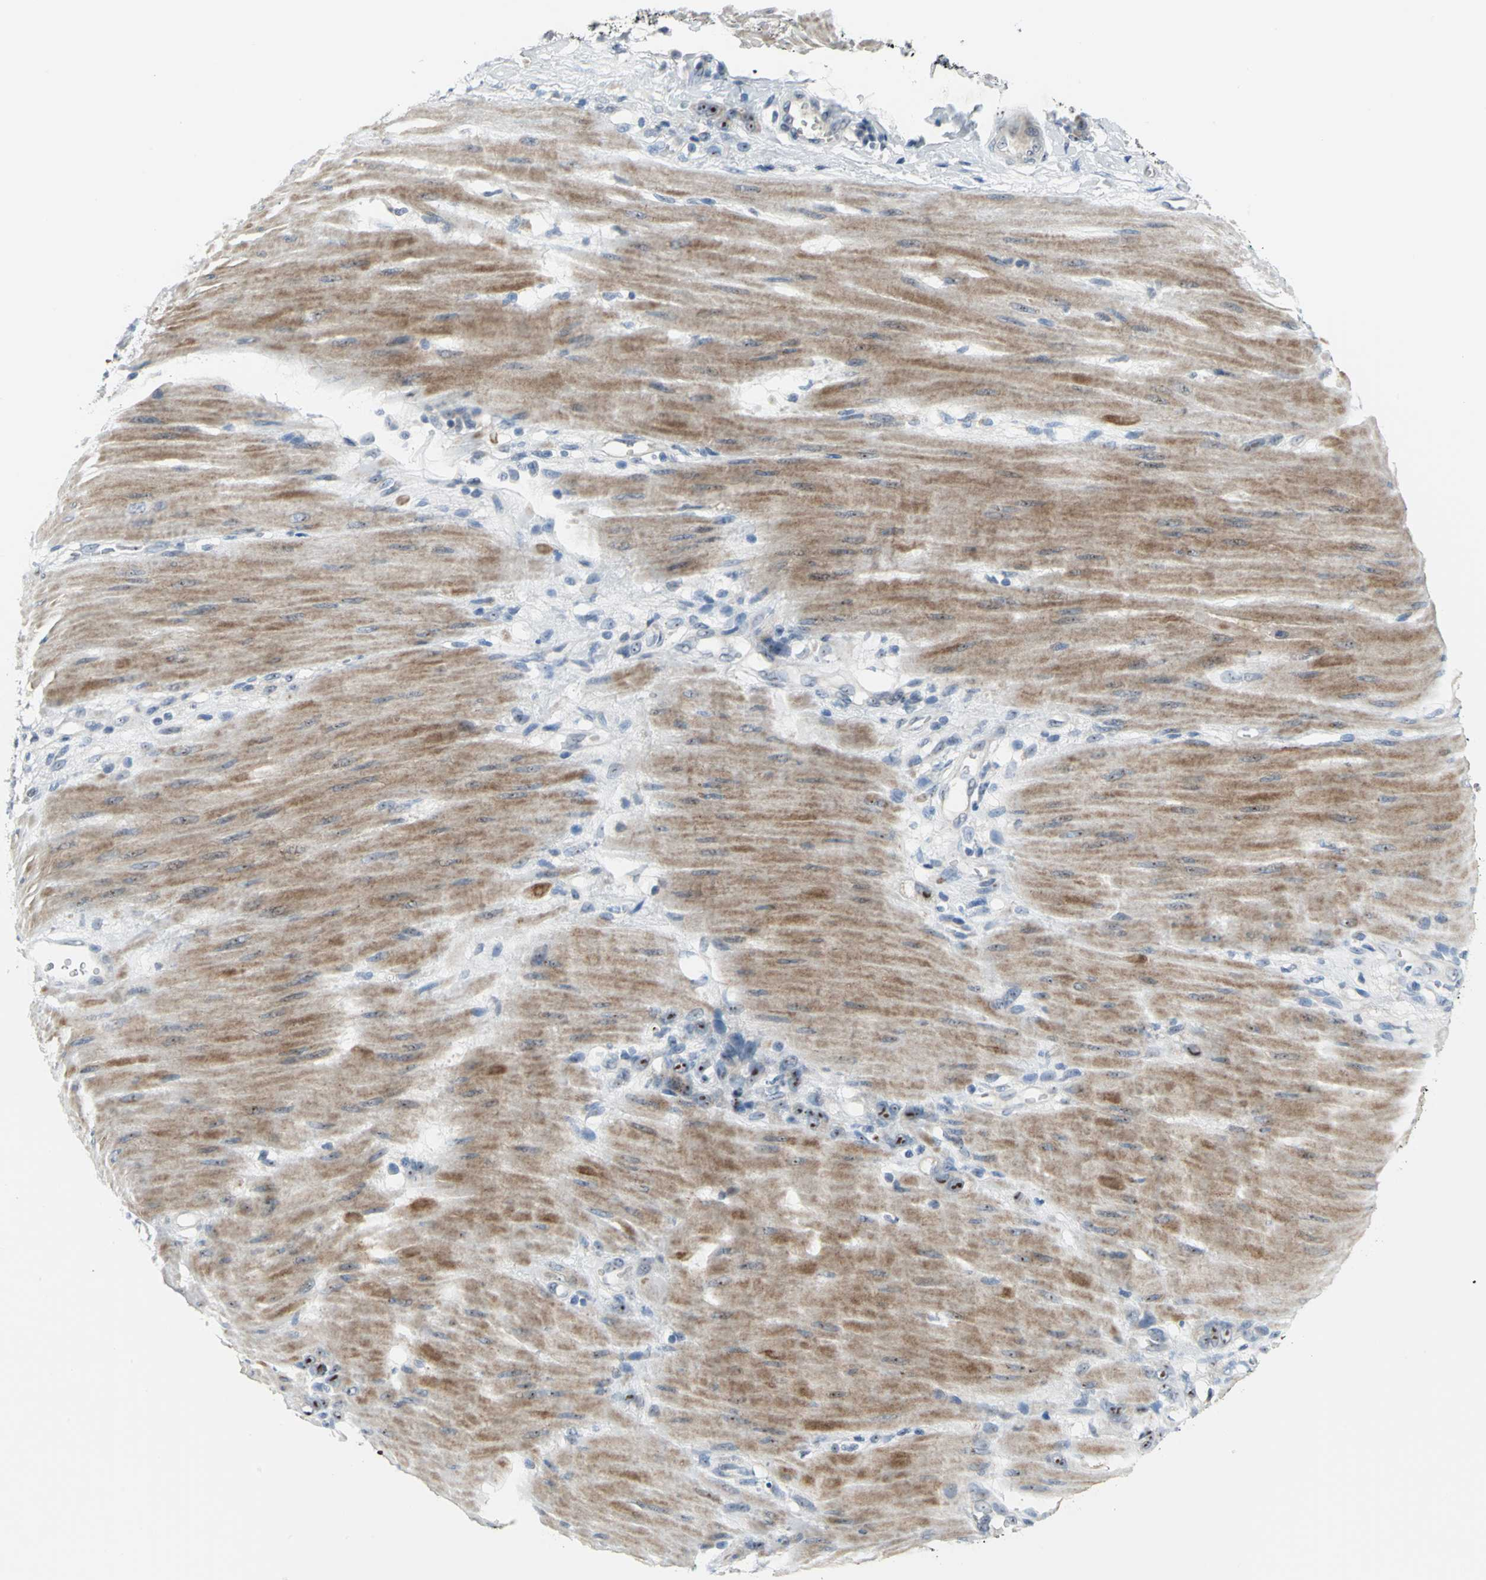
{"staining": {"intensity": "strong", "quantity": ">75%", "location": "nuclear"}, "tissue": "stomach cancer", "cell_type": "Tumor cells", "image_type": "cancer", "snomed": [{"axis": "morphology", "description": "Adenocarcinoma, NOS"}, {"axis": "topography", "description": "Stomach"}], "caption": "A brown stain labels strong nuclear expression of a protein in human stomach adenocarcinoma tumor cells. (DAB (3,3'-diaminobenzidine) IHC, brown staining for protein, blue staining for nuclei).", "gene": "MYBBP1A", "patient": {"sex": "male", "age": 82}}